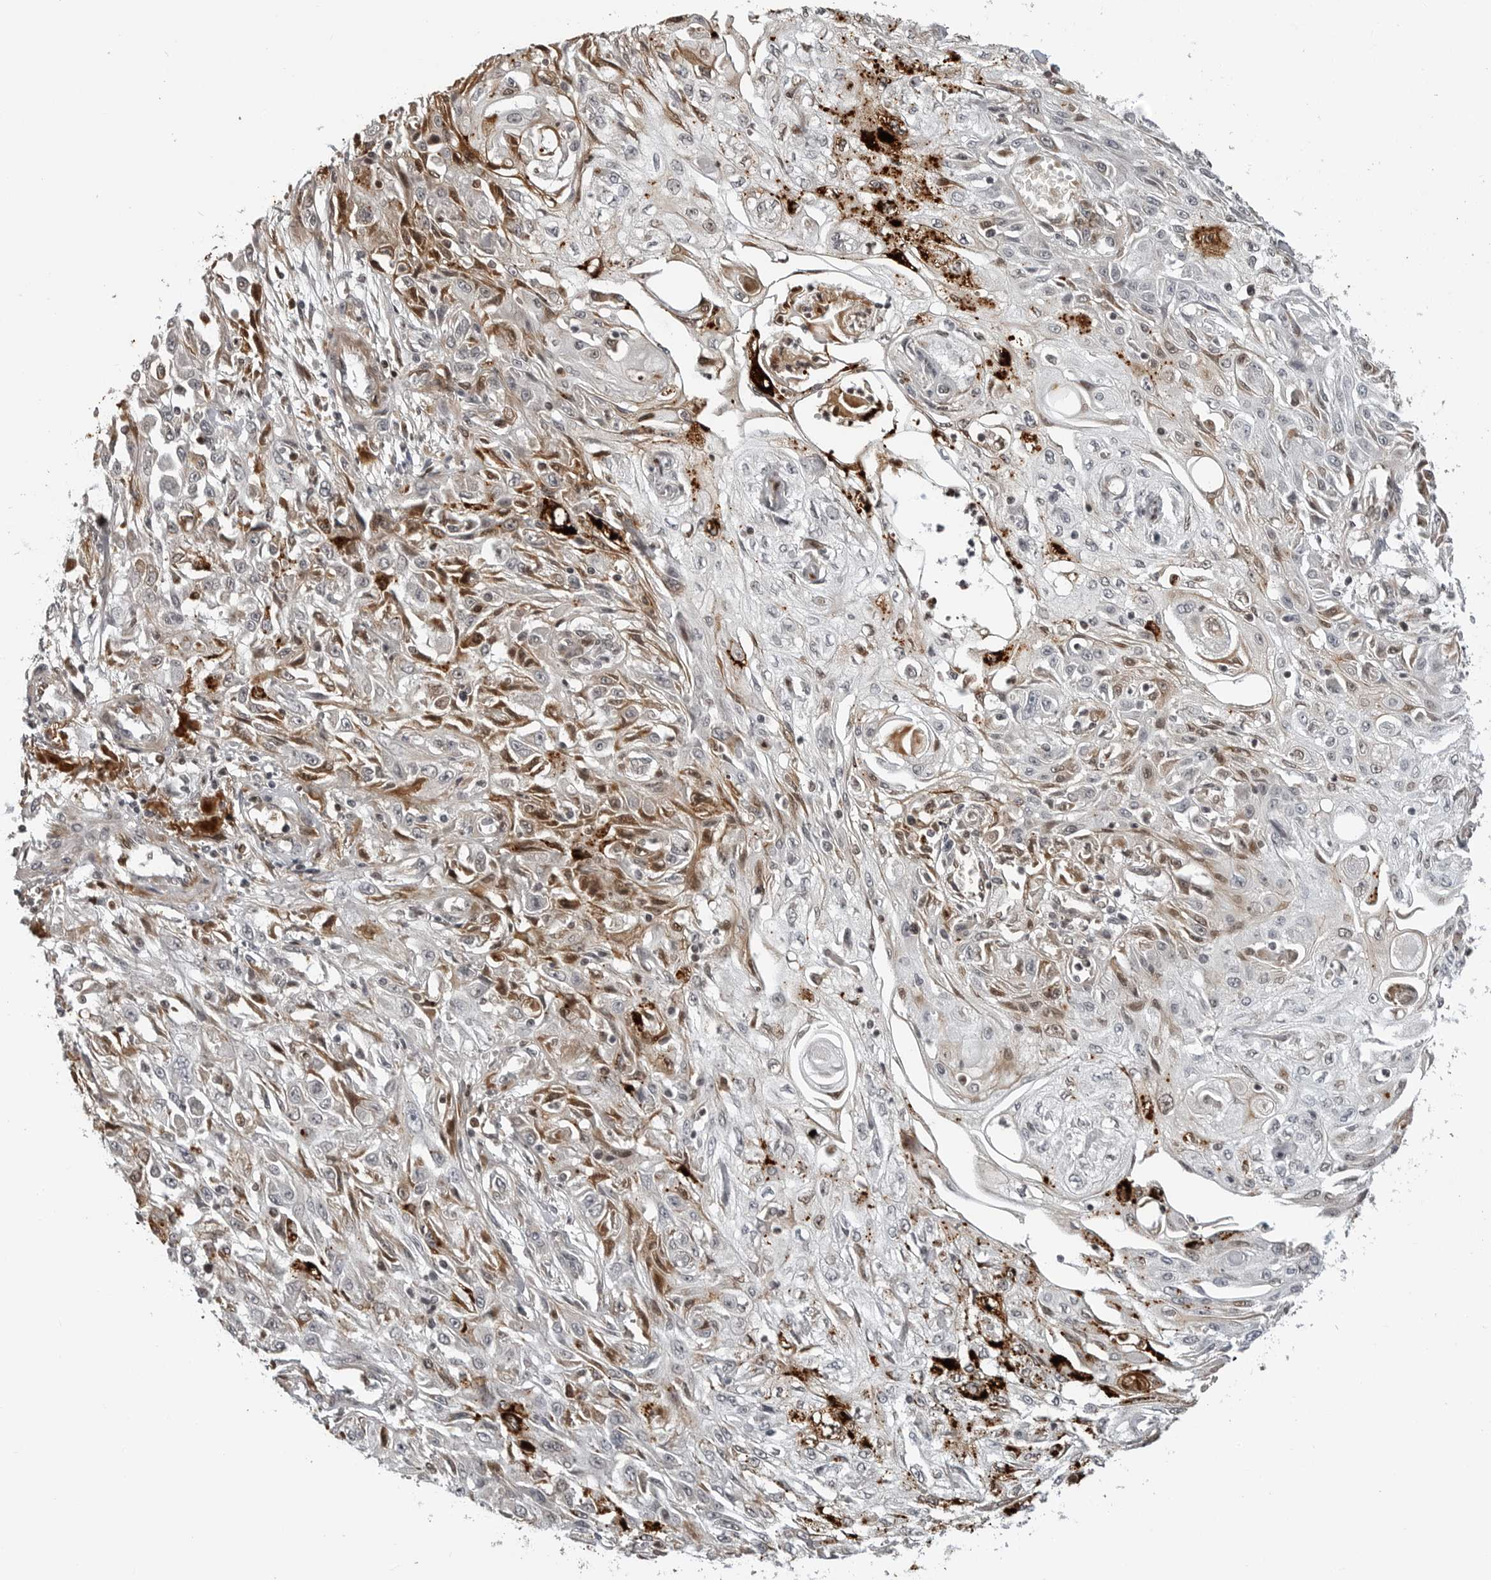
{"staining": {"intensity": "moderate", "quantity": "<25%", "location": "cytoplasmic/membranous,nuclear"}, "tissue": "skin cancer", "cell_type": "Tumor cells", "image_type": "cancer", "snomed": [{"axis": "morphology", "description": "Squamous cell carcinoma, NOS"}, {"axis": "morphology", "description": "Squamous cell carcinoma, metastatic, NOS"}, {"axis": "topography", "description": "Skin"}, {"axis": "topography", "description": "Lymph node"}], "caption": "A brown stain highlights moderate cytoplasmic/membranous and nuclear expression of a protein in human skin metastatic squamous cell carcinoma tumor cells. (DAB (3,3'-diaminobenzidine) IHC, brown staining for protein, blue staining for nuclei).", "gene": "CXCR5", "patient": {"sex": "male", "age": 75}}